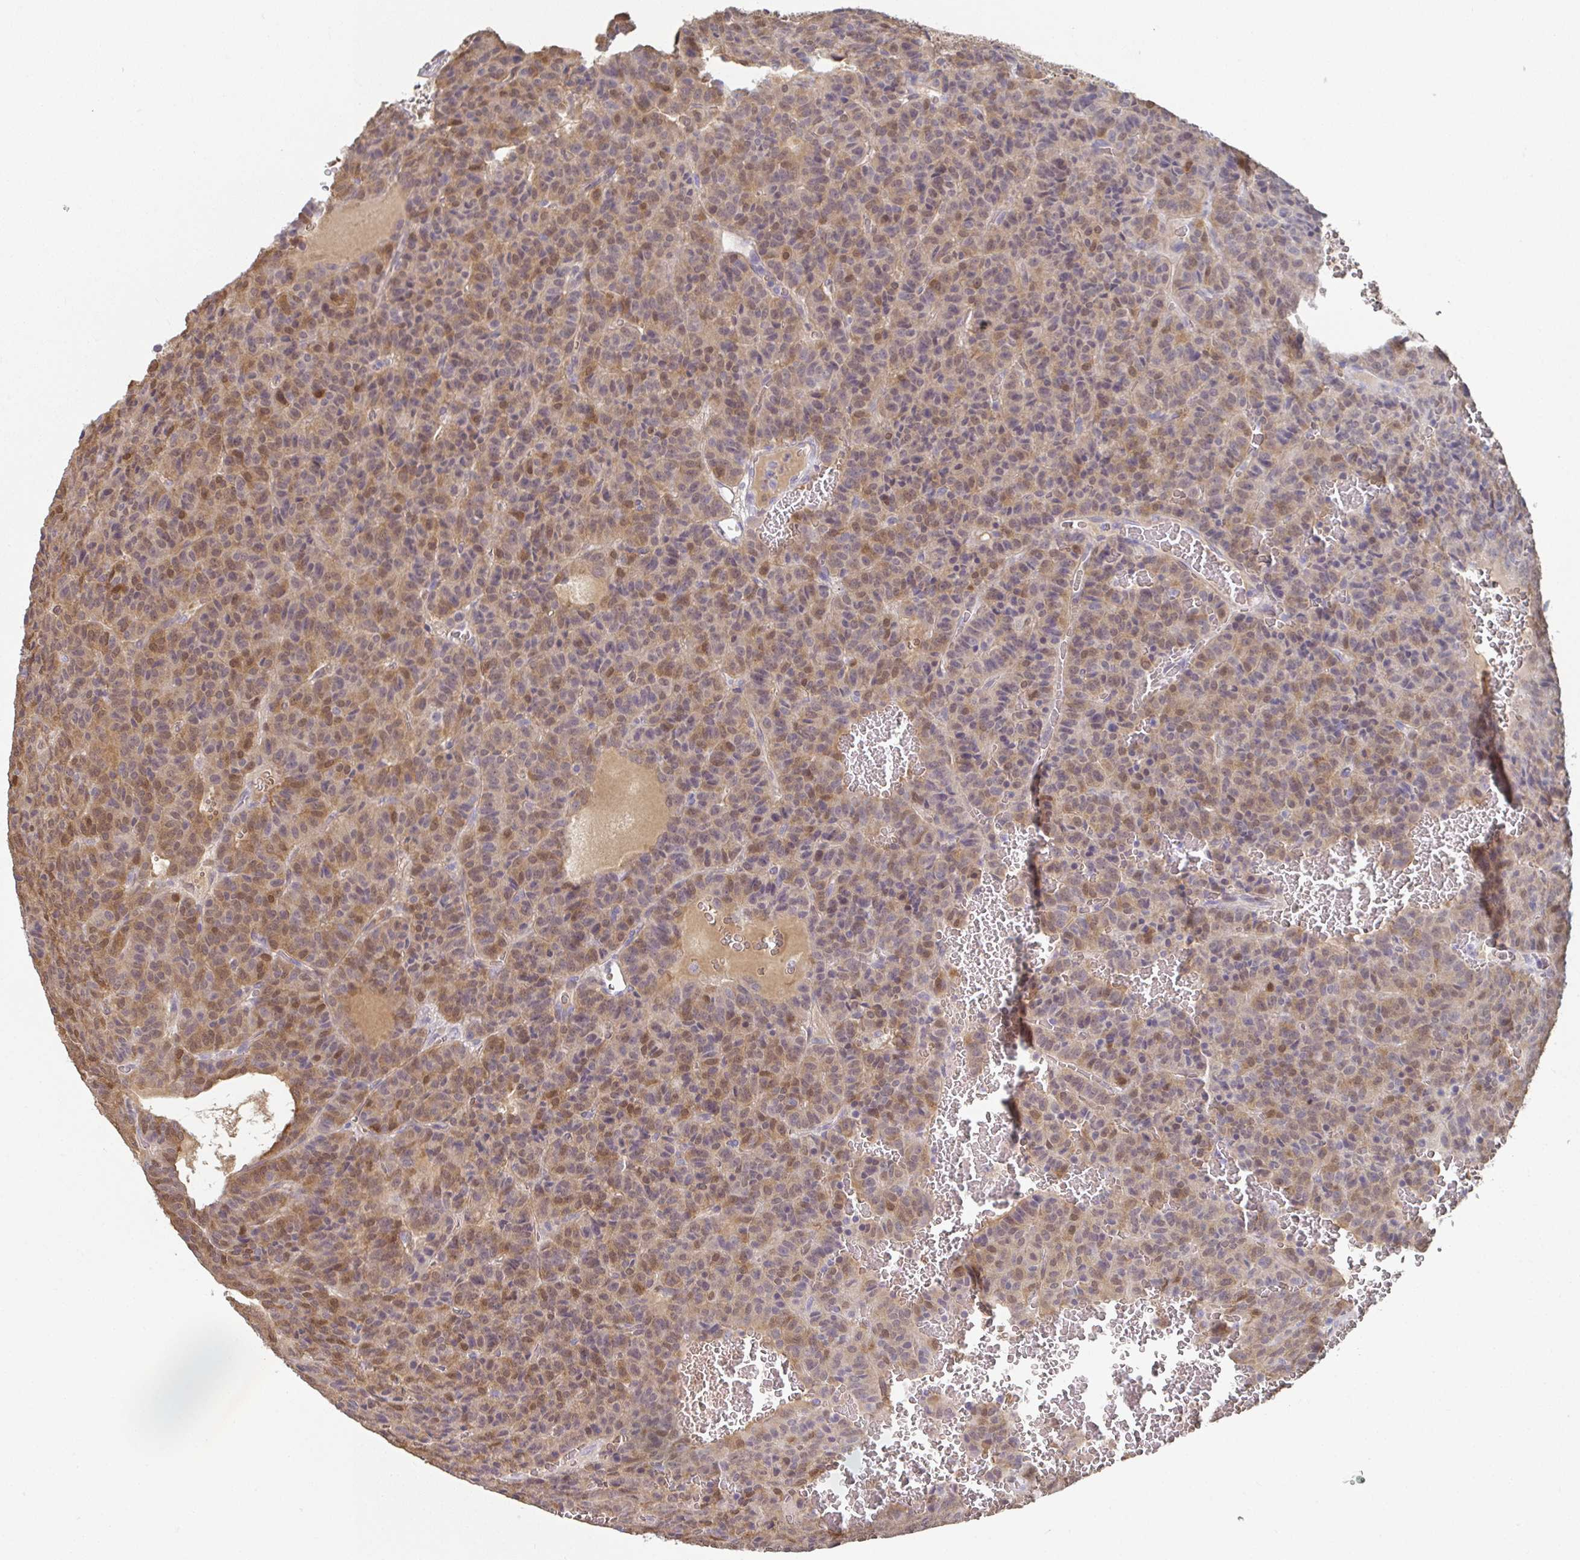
{"staining": {"intensity": "moderate", "quantity": ">75%", "location": "cytoplasmic/membranous,nuclear"}, "tissue": "carcinoid", "cell_type": "Tumor cells", "image_type": "cancer", "snomed": [{"axis": "morphology", "description": "Carcinoid, malignant, NOS"}, {"axis": "topography", "description": "Lung"}], "caption": "Moderate cytoplasmic/membranous and nuclear expression is identified in approximately >75% of tumor cells in carcinoid.", "gene": "RBP1", "patient": {"sex": "male", "age": 70}}